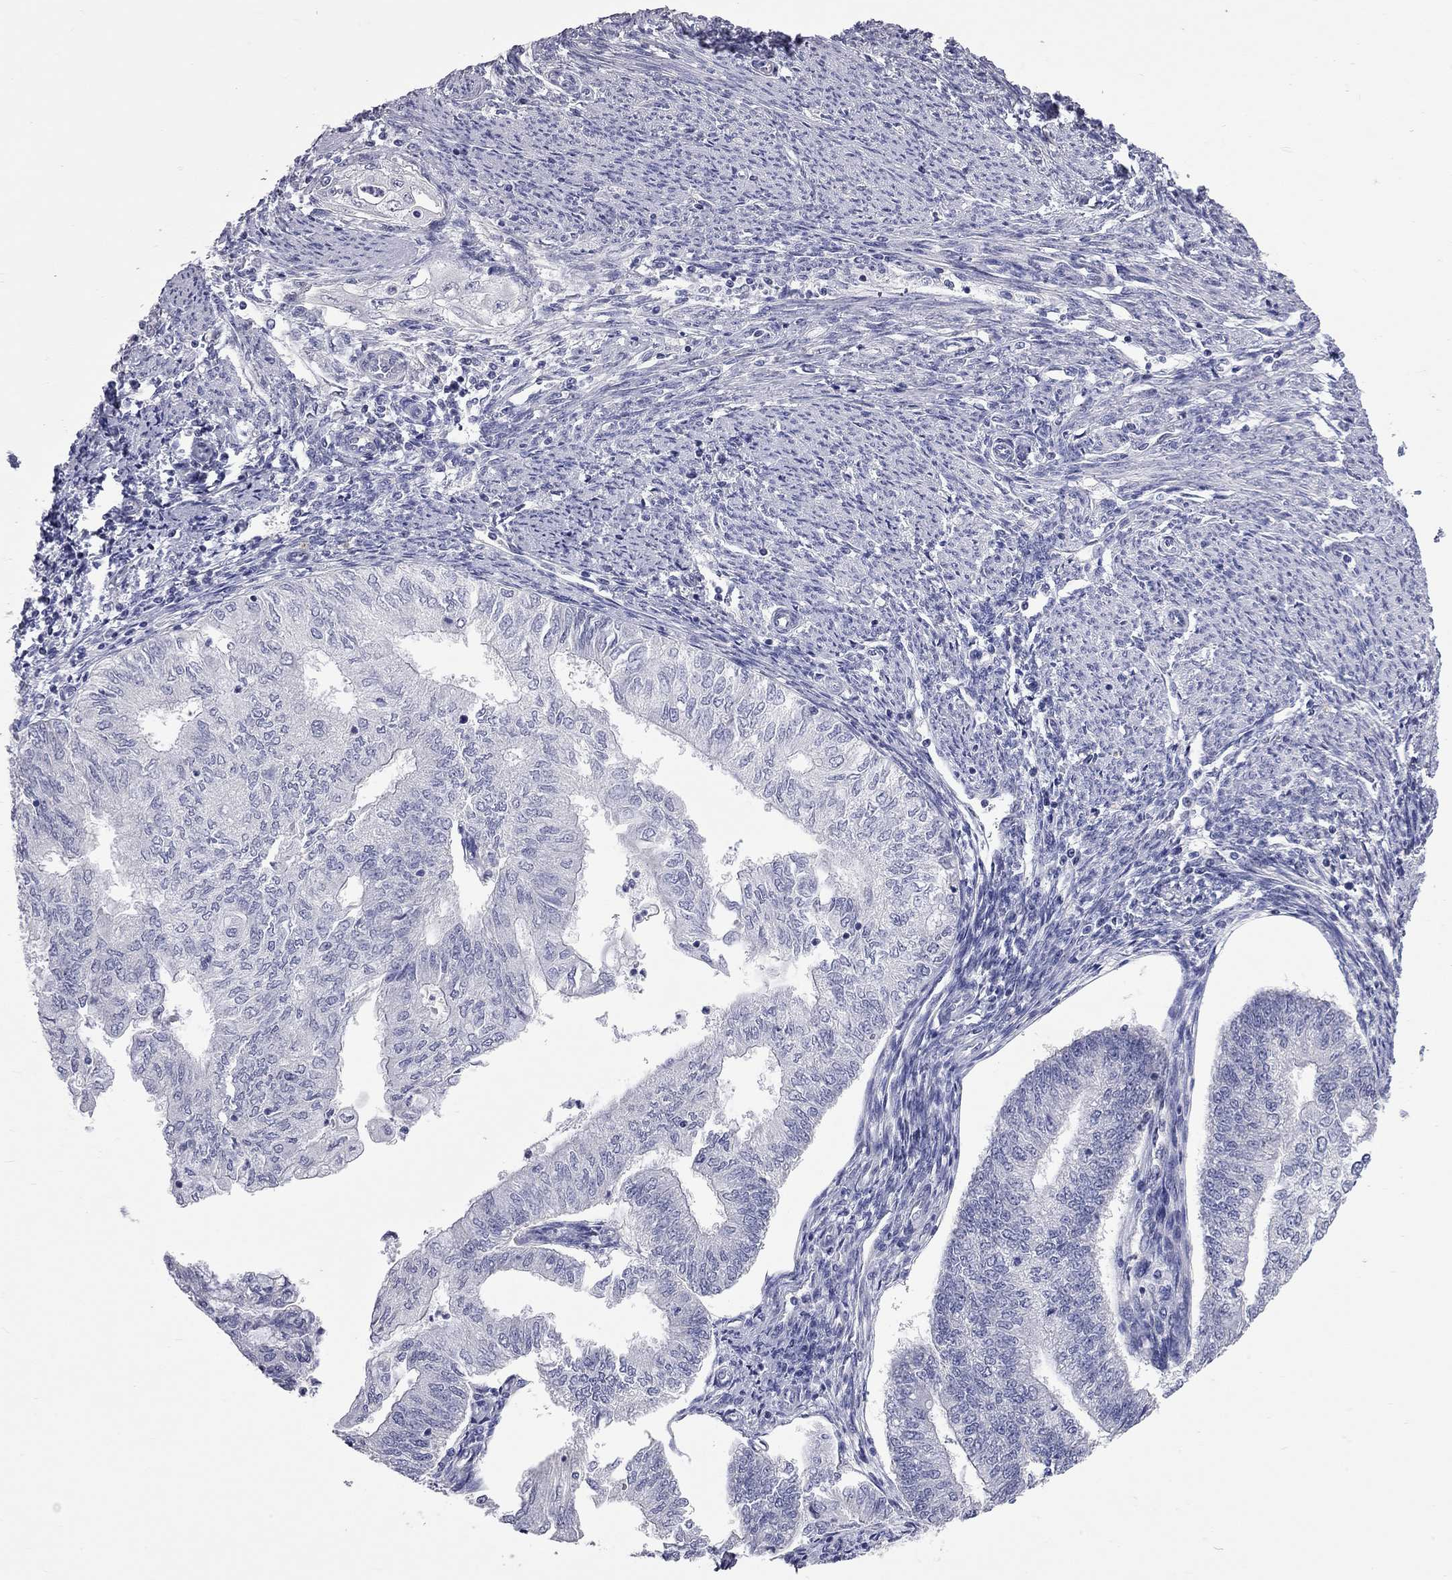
{"staining": {"intensity": "negative", "quantity": "none", "location": "none"}, "tissue": "endometrial cancer", "cell_type": "Tumor cells", "image_type": "cancer", "snomed": [{"axis": "morphology", "description": "Adenocarcinoma, NOS"}, {"axis": "topography", "description": "Endometrium"}], "caption": "Tumor cells are negative for protein expression in human adenocarcinoma (endometrial).", "gene": "OPRK1", "patient": {"sex": "female", "age": 59}}